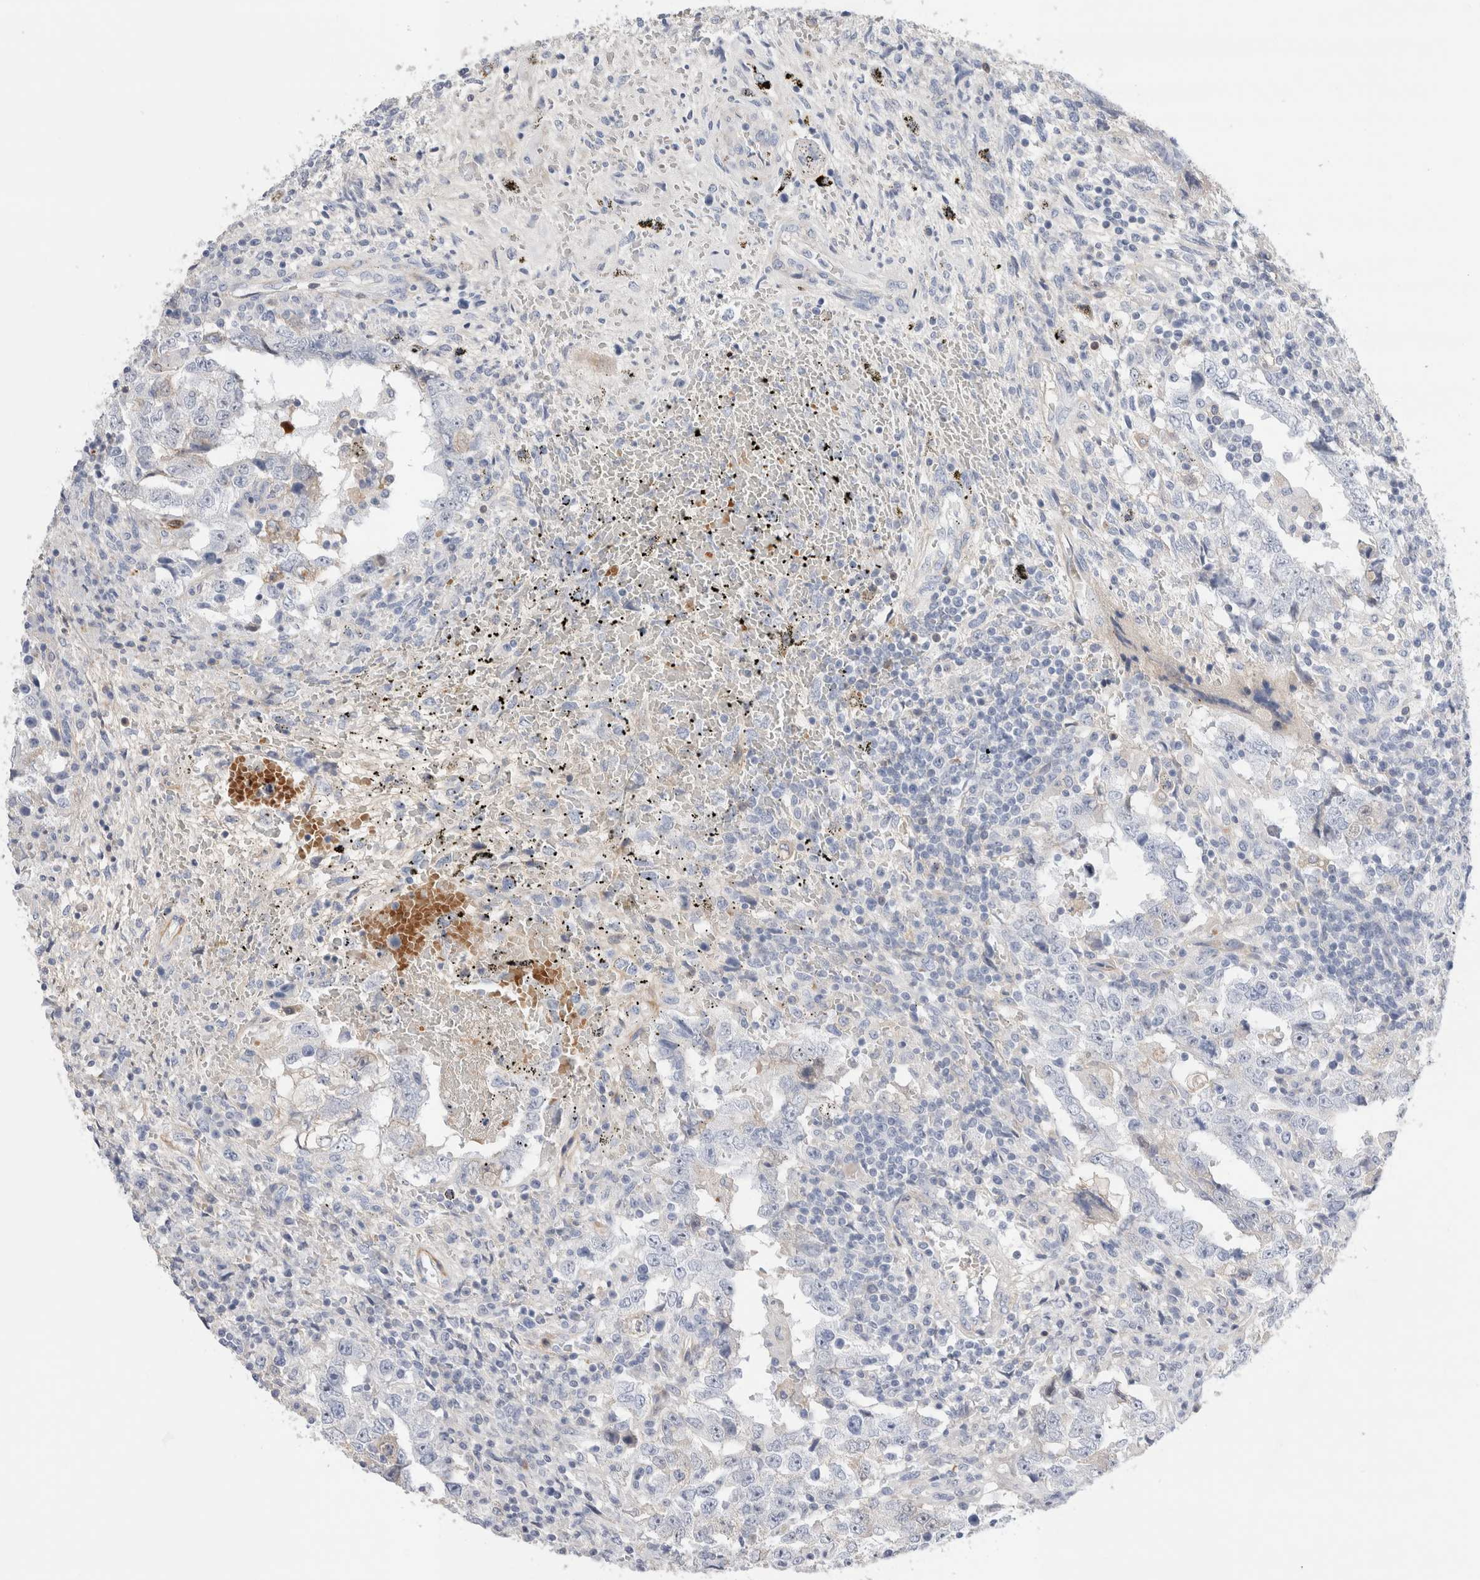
{"staining": {"intensity": "negative", "quantity": "none", "location": "none"}, "tissue": "testis cancer", "cell_type": "Tumor cells", "image_type": "cancer", "snomed": [{"axis": "morphology", "description": "Carcinoma, Embryonal, NOS"}, {"axis": "topography", "description": "Testis"}], "caption": "This histopathology image is of testis embryonal carcinoma stained with immunohistochemistry to label a protein in brown with the nuclei are counter-stained blue. There is no positivity in tumor cells.", "gene": "ECHDC2", "patient": {"sex": "male", "age": 26}}